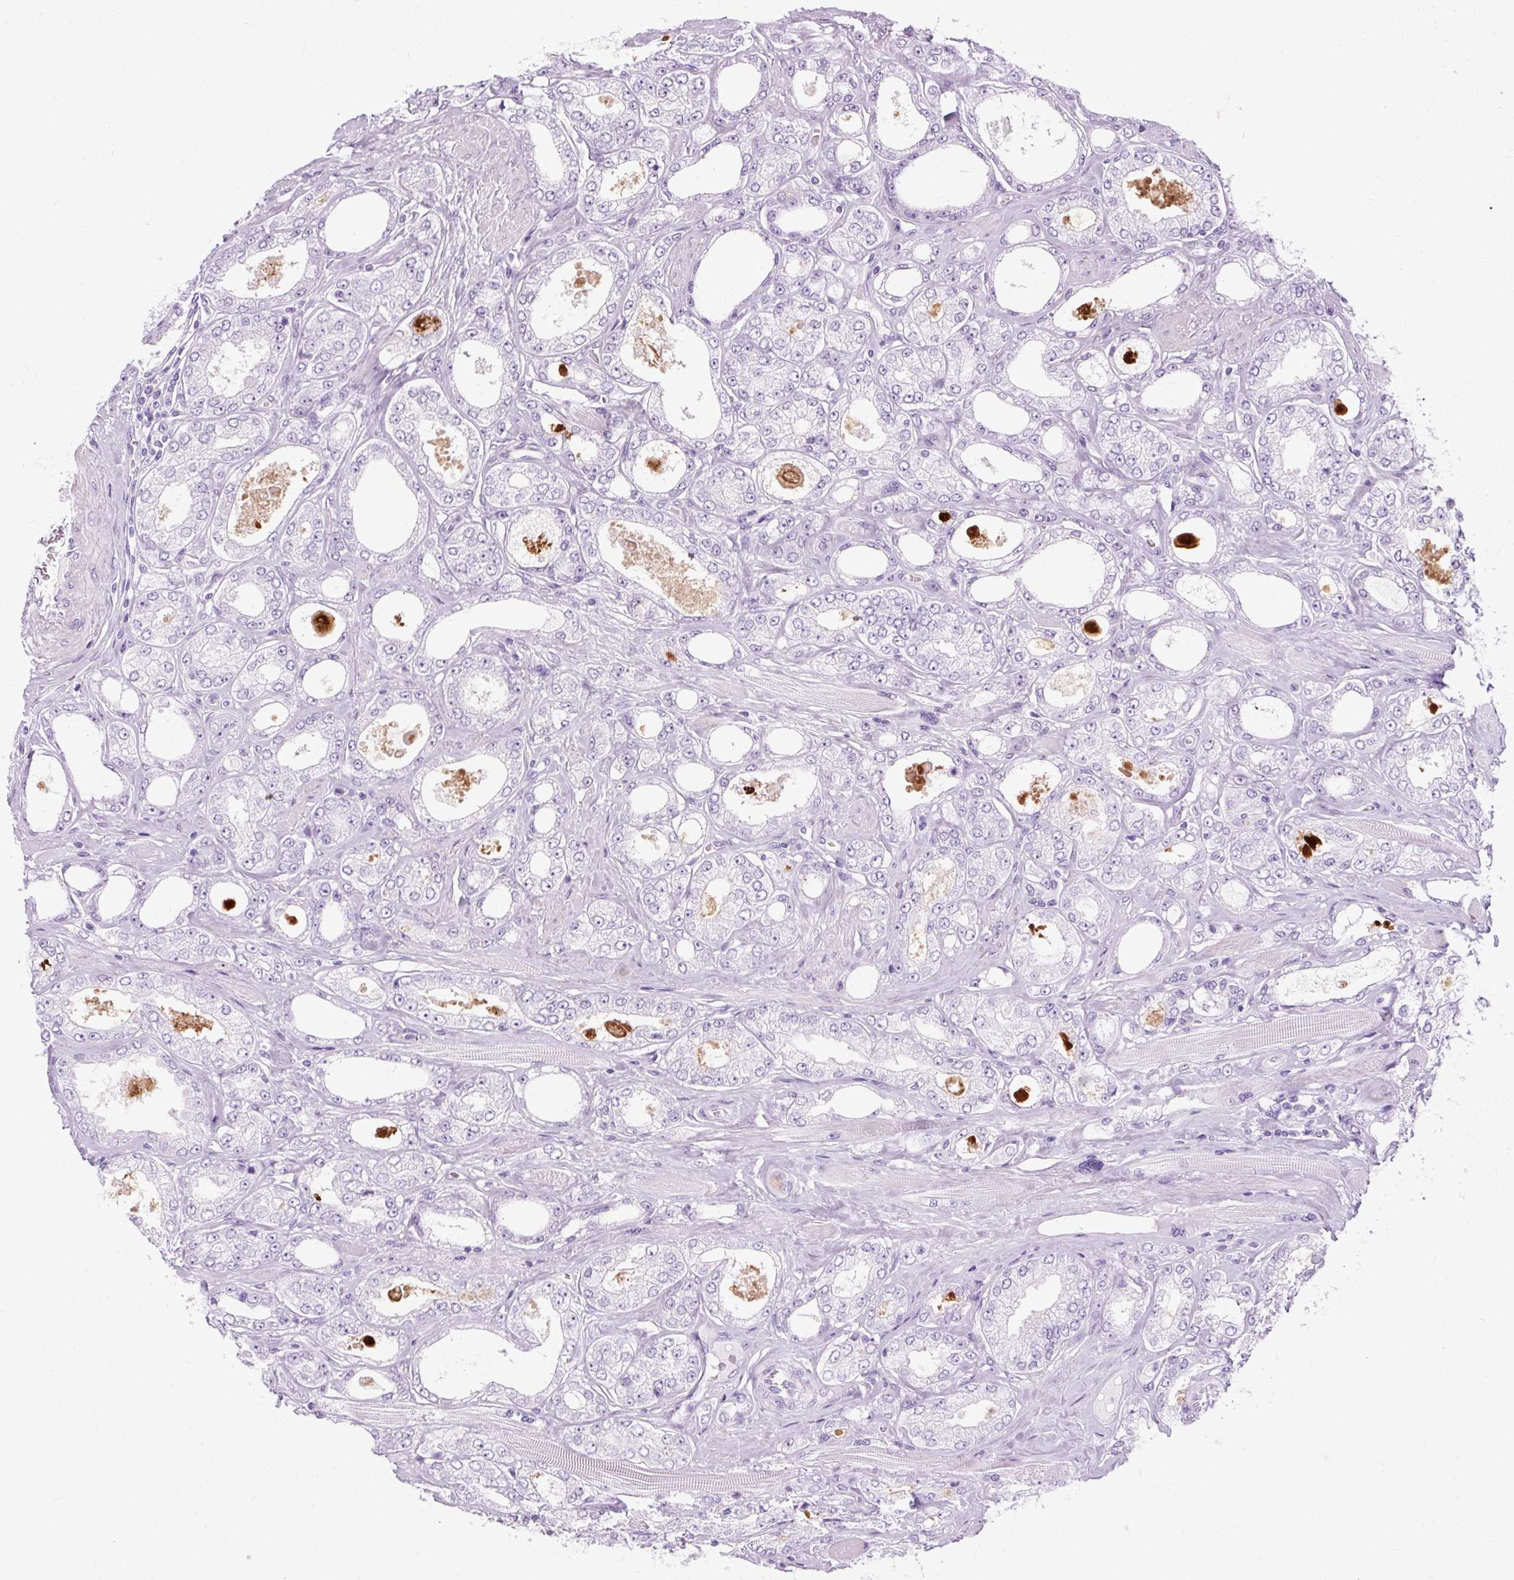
{"staining": {"intensity": "negative", "quantity": "none", "location": "none"}, "tissue": "prostate cancer", "cell_type": "Tumor cells", "image_type": "cancer", "snomed": [{"axis": "morphology", "description": "Adenocarcinoma, High grade"}, {"axis": "topography", "description": "Prostate"}], "caption": "Immunohistochemistry image of neoplastic tissue: human prostate cancer (high-grade adenocarcinoma) stained with DAB (3,3'-diaminobenzidine) demonstrates no significant protein expression in tumor cells.", "gene": "OOEP", "patient": {"sex": "male", "age": 68}}